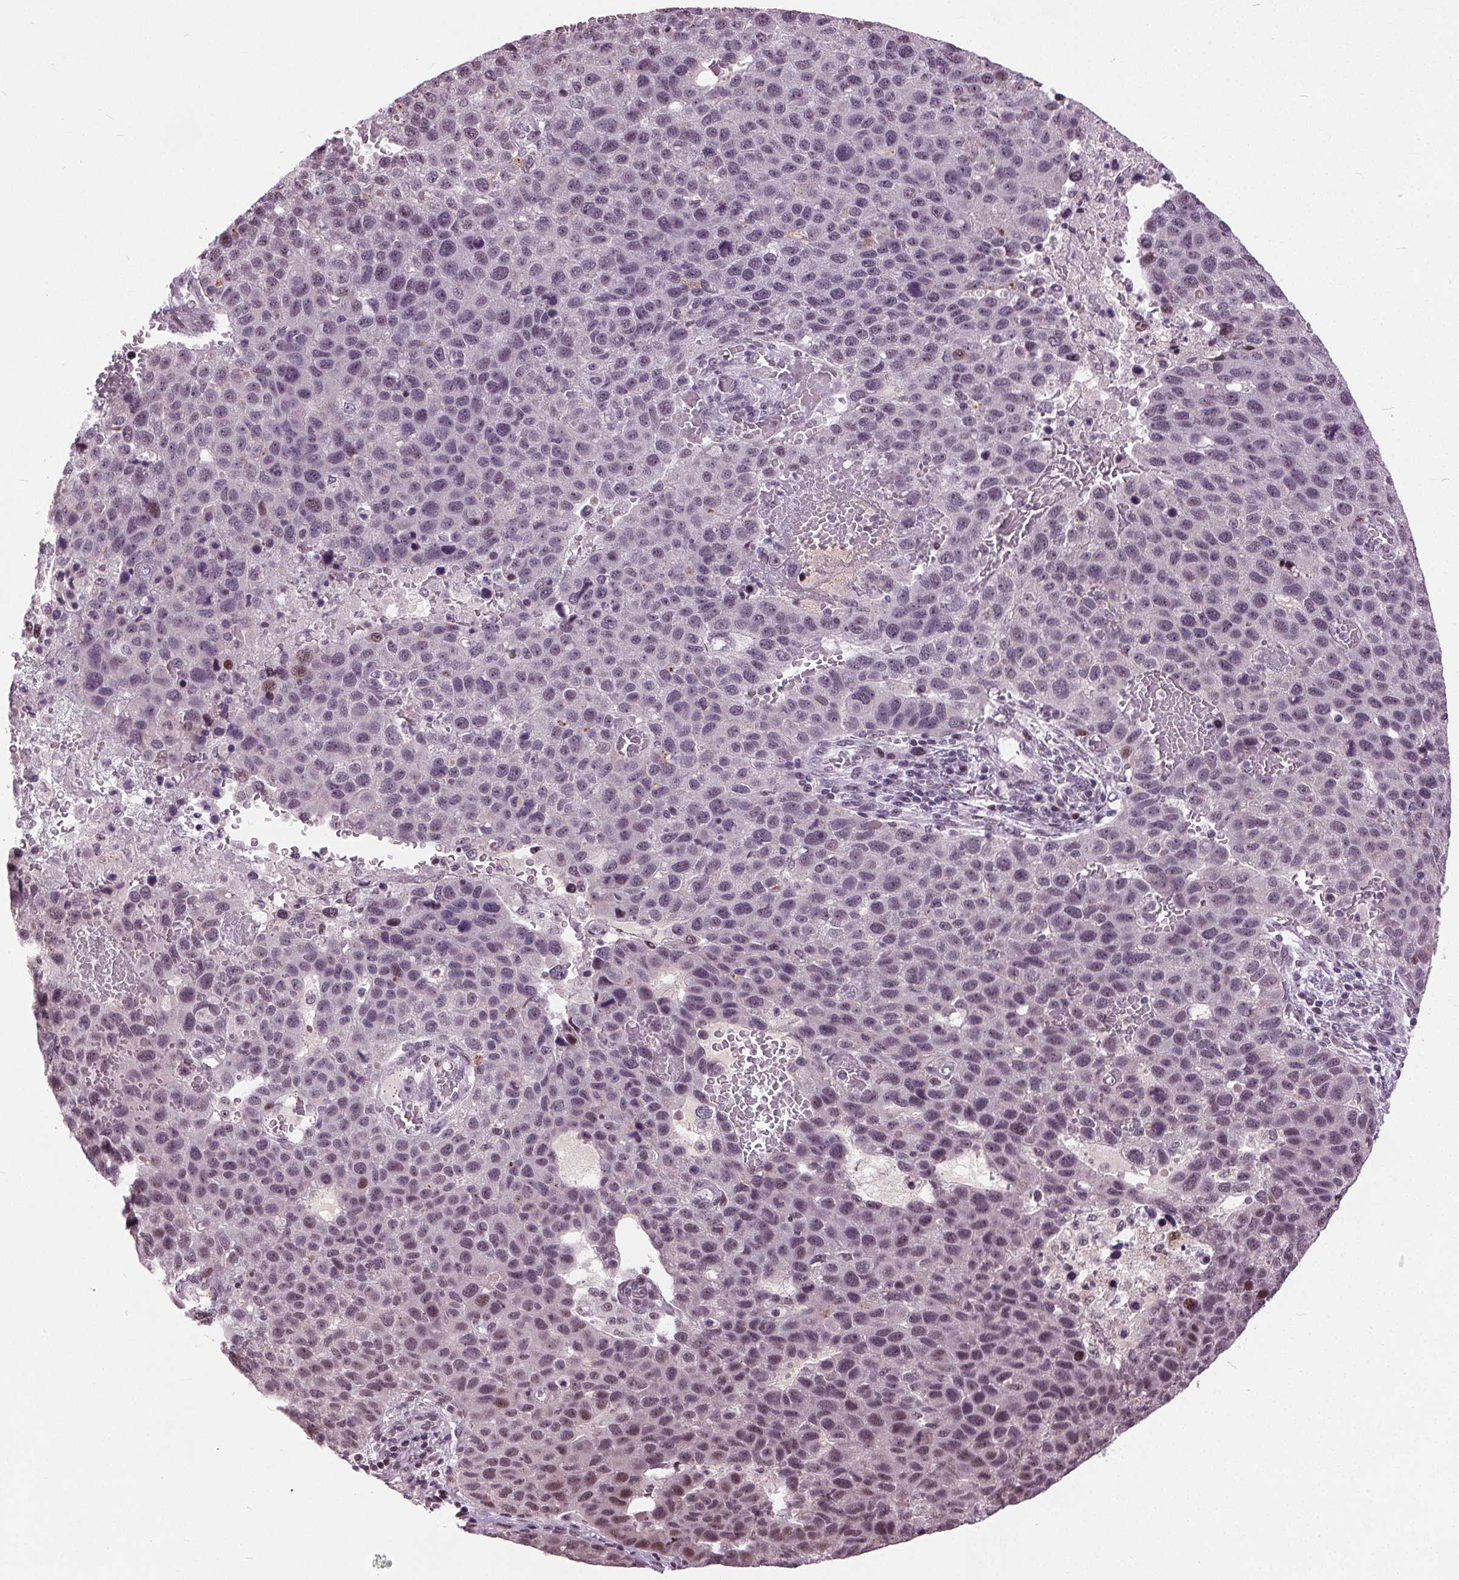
{"staining": {"intensity": "weak", "quantity": "25%-75%", "location": "nuclear"}, "tissue": "pancreatic cancer", "cell_type": "Tumor cells", "image_type": "cancer", "snomed": [{"axis": "morphology", "description": "Adenocarcinoma, NOS"}, {"axis": "topography", "description": "Pancreas"}], "caption": "The histopathology image exhibits staining of adenocarcinoma (pancreatic), revealing weak nuclear protein staining (brown color) within tumor cells.", "gene": "TTC34", "patient": {"sex": "female", "age": 61}}